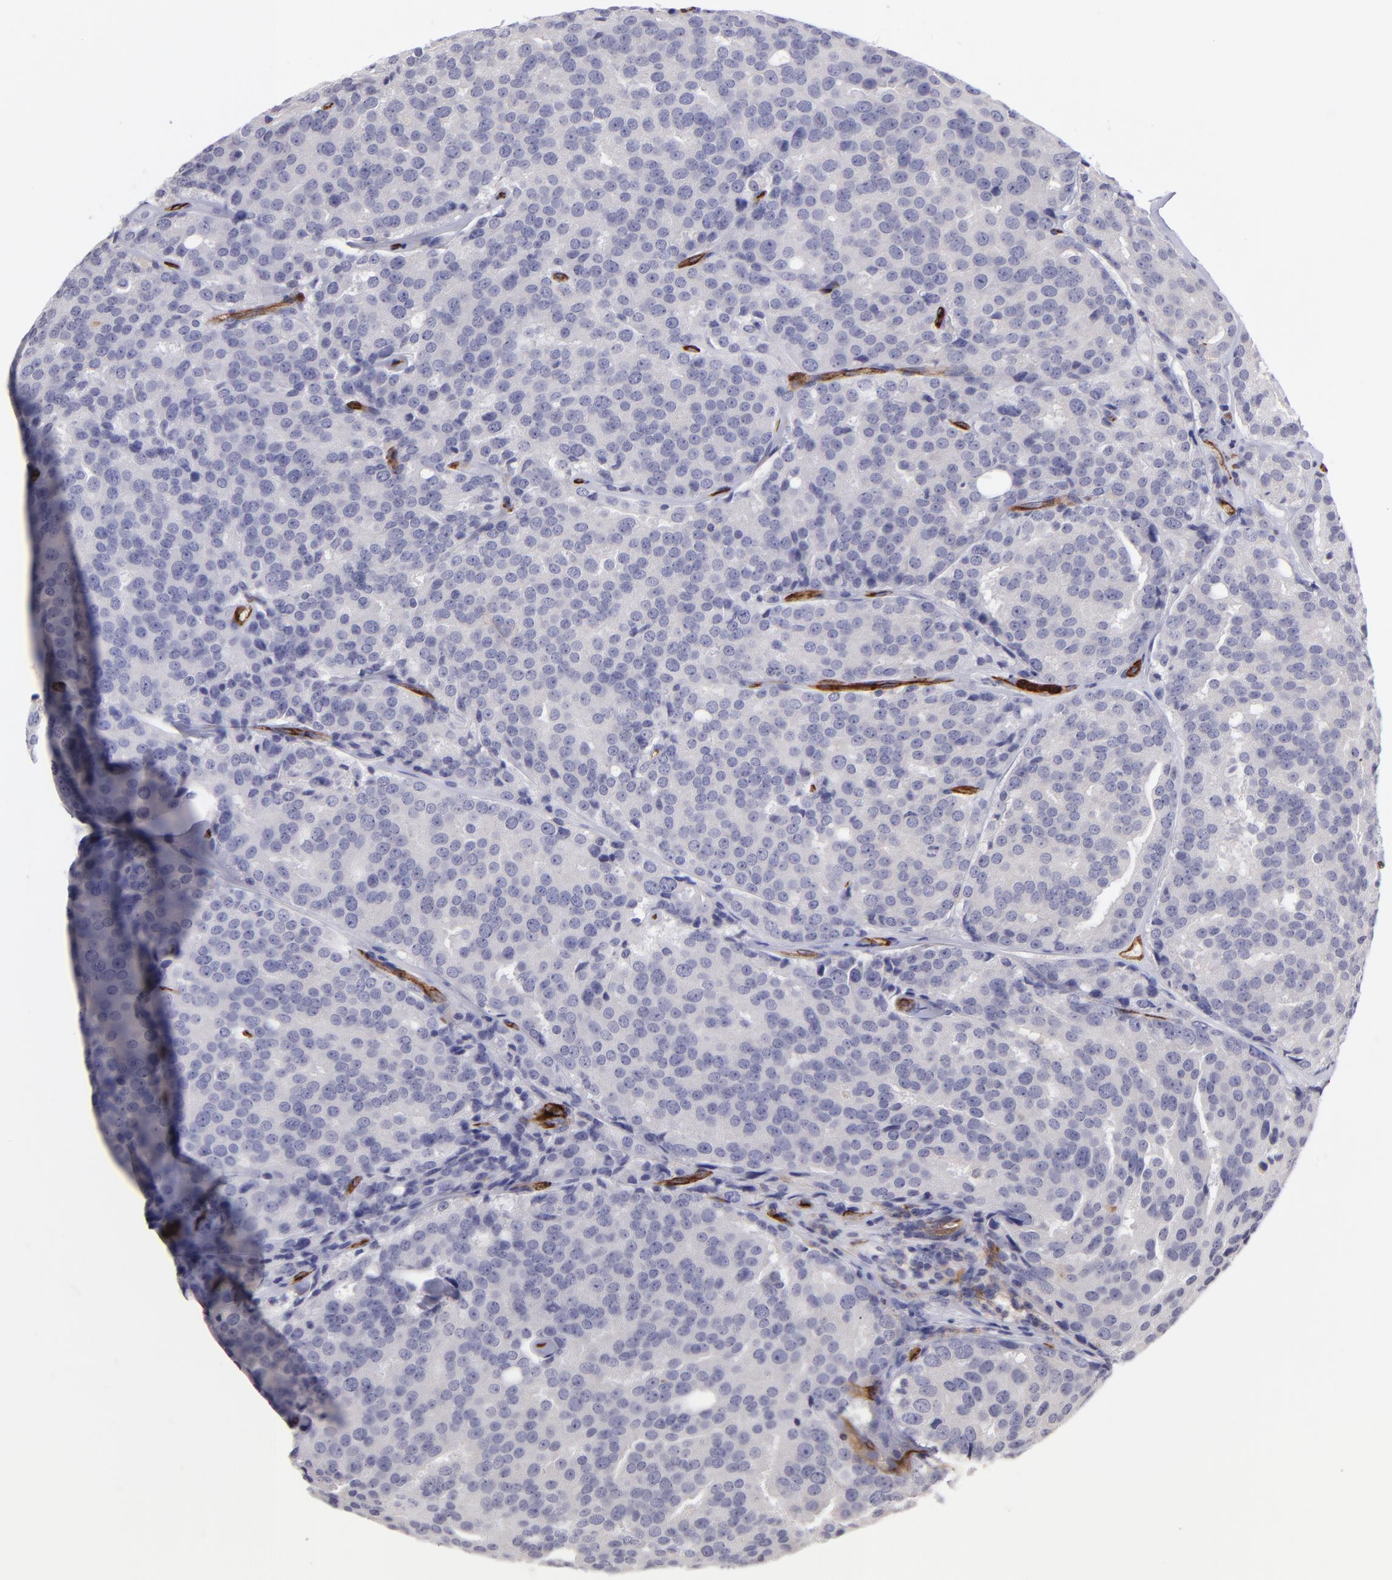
{"staining": {"intensity": "negative", "quantity": "none", "location": "none"}, "tissue": "prostate cancer", "cell_type": "Tumor cells", "image_type": "cancer", "snomed": [{"axis": "morphology", "description": "Adenocarcinoma, High grade"}, {"axis": "topography", "description": "Prostate"}], "caption": "This histopathology image is of high-grade adenocarcinoma (prostate) stained with immunohistochemistry (IHC) to label a protein in brown with the nuclei are counter-stained blue. There is no staining in tumor cells.", "gene": "DYSF", "patient": {"sex": "male", "age": 64}}